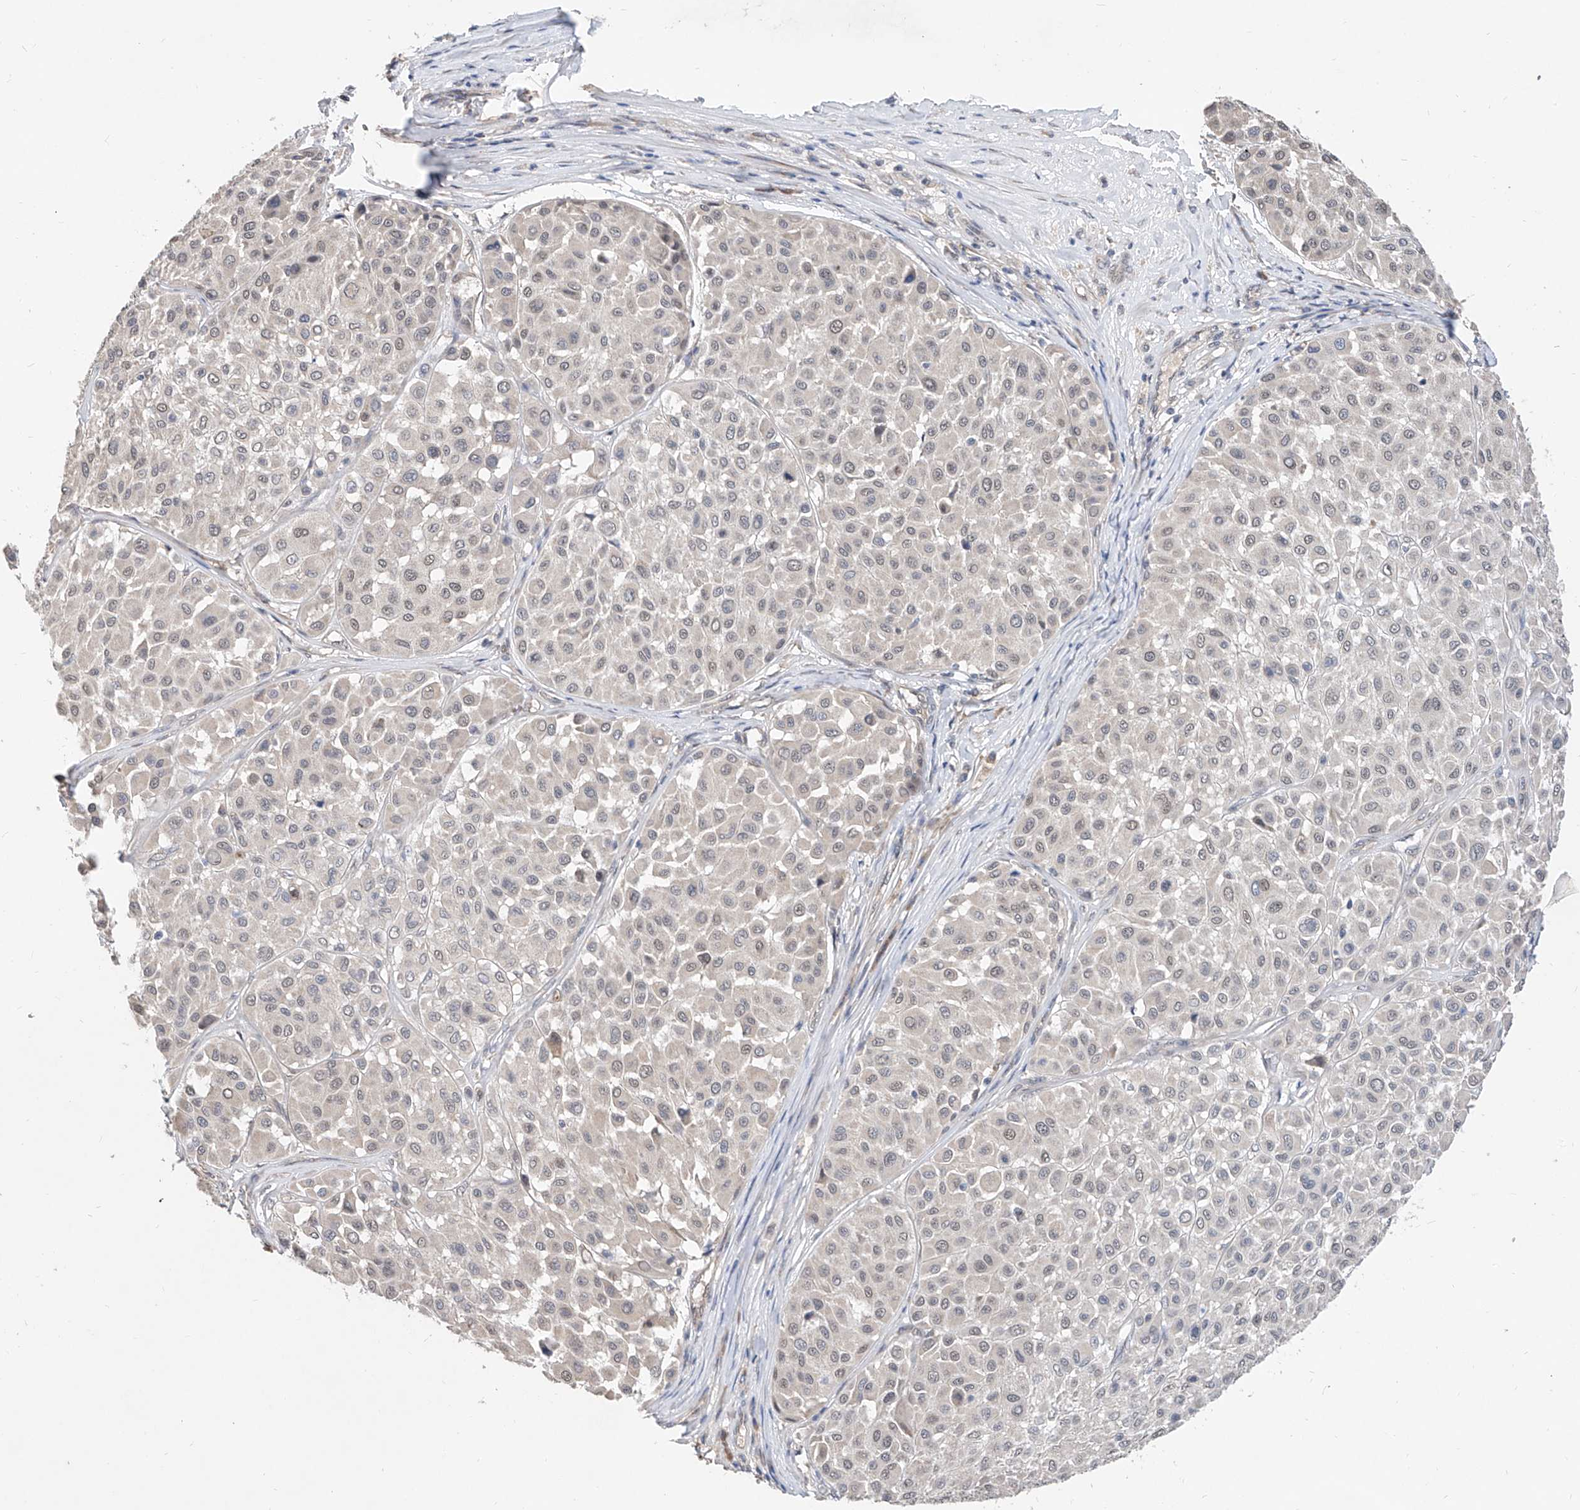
{"staining": {"intensity": "negative", "quantity": "none", "location": "none"}, "tissue": "melanoma", "cell_type": "Tumor cells", "image_type": "cancer", "snomed": [{"axis": "morphology", "description": "Malignant melanoma, Metastatic site"}, {"axis": "topography", "description": "Soft tissue"}], "caption": "Tumor cells are negative for protein expression in human malignant melanoma (metastatic site).", "gene": "CARMIL3", "patient": {"sex": "male", "age": 41}}